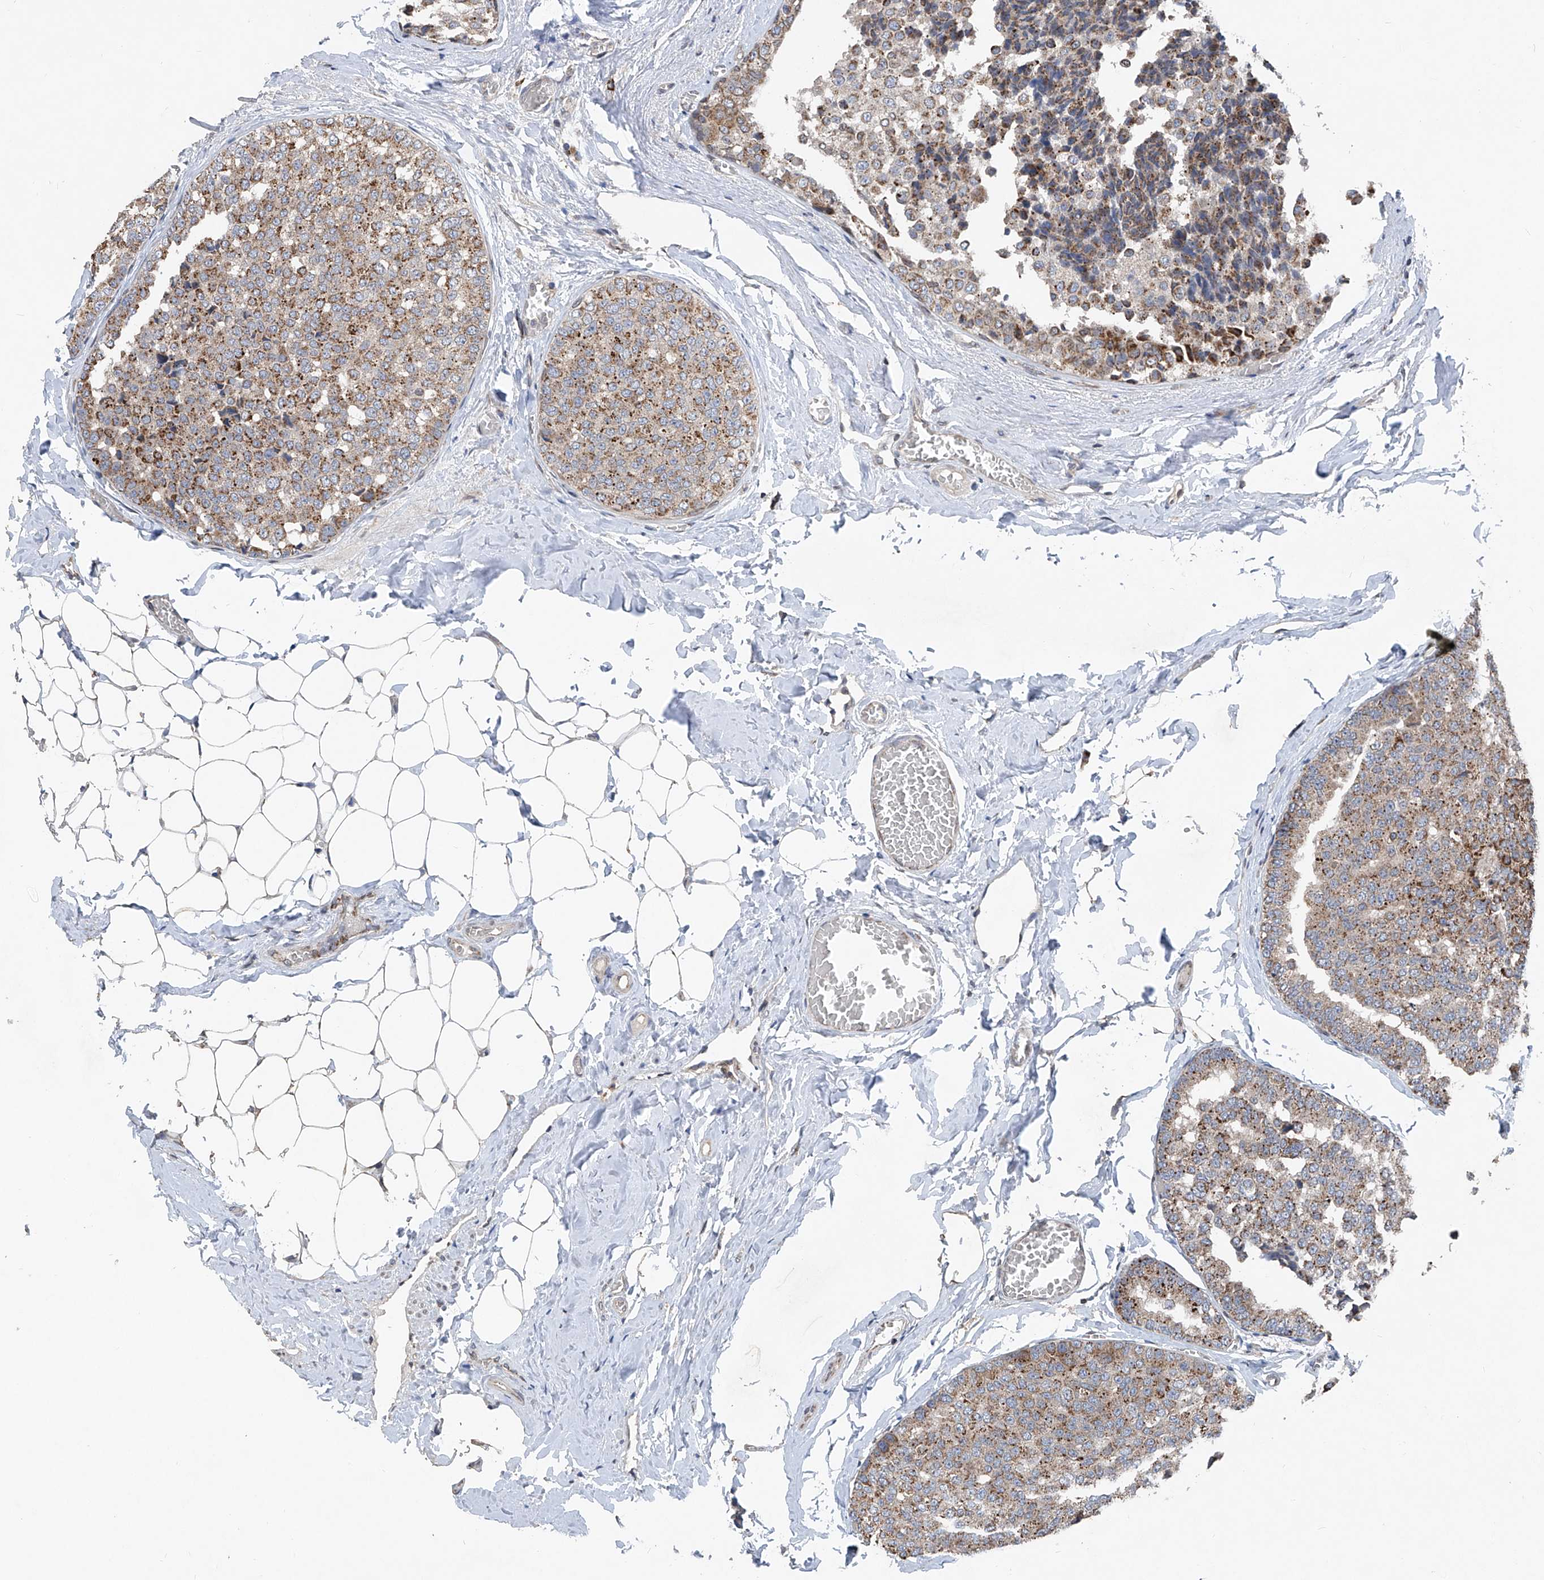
{"staining": {"intensity": "moderate", "quantity": ">75%", "location": "cytoplasmic/membranous"}, "tissue": "breast cancer", "cell_type": "Tumor cells", "image_type": "cancer", "snomed": [{"axis": "morphology", "description": "Normal tissue, NOS"}, {"axis": "morphology", "description": "Duct carcinoma"}, {"axis": "topography", "description": "Breast"}], "caption": "About >75% of tumor cells in breast cancer (infiltrating ductal carcinoma) demonstrate moderate cytoplasmic/membranous protein positivity as visualized by brown immunohistochemical staining.", "gene": "BCKDHB", "patient": {"sex": "female", "age": 43}}